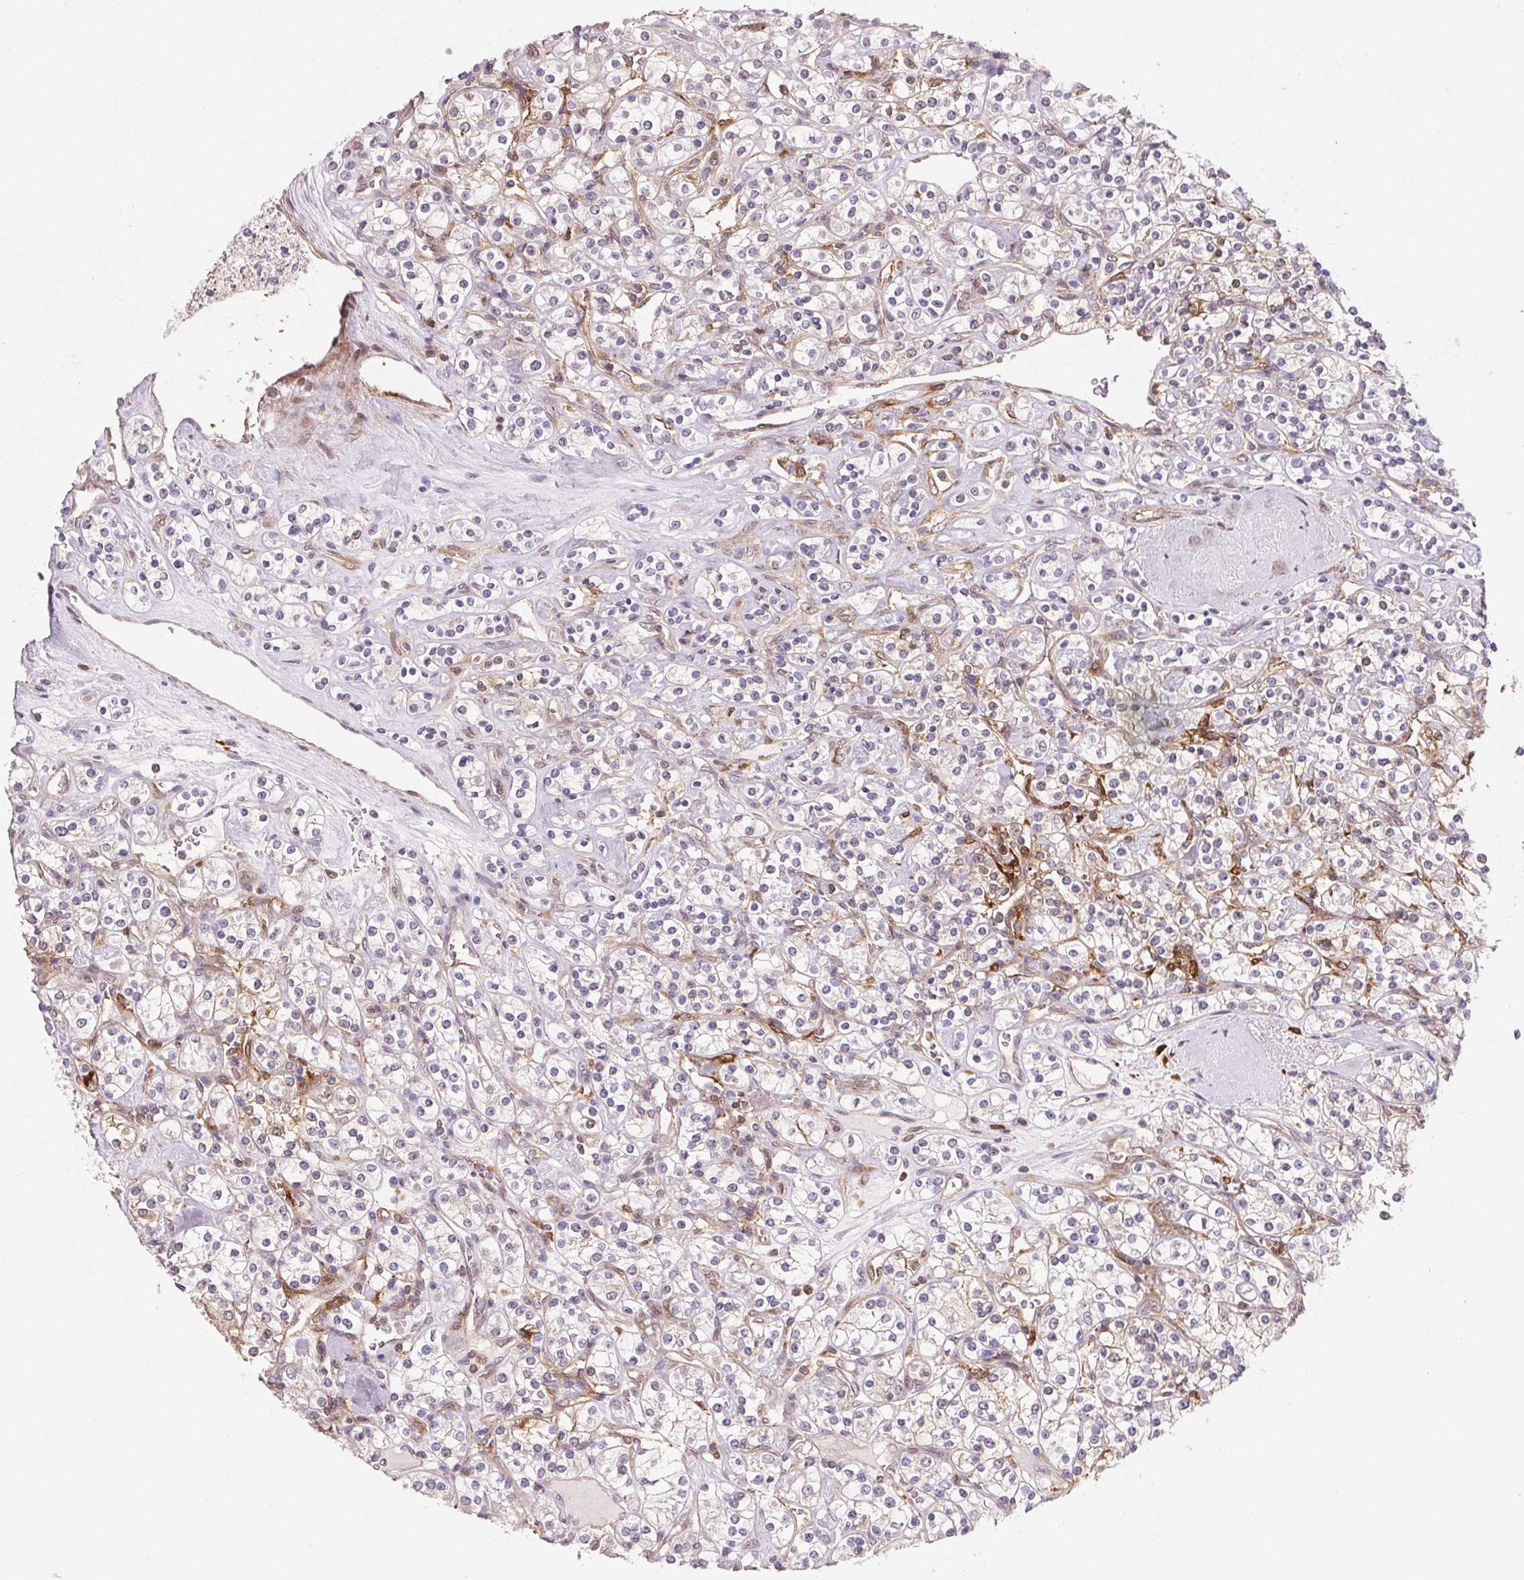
{"staining": {"intensity": "negative", "quantity": "none", "location": "none"}, "tissue": "renal cancer", "cell_type": "Tumor cells", "image_type": "cancer", "snomed": [{"axis": "morphology", "description": "Adenocarcinoma, NOS"}, {"axis": "topography", "description": "Kidney"}], "caption": "Image shows no significant protein expression in tumor cells of renal cancer. Brightfield microscopy of IHC stained with DAB (brown) and hematoxylin (blue), captured at high magnification.", "gene": "GBP1", "patient": {"sex": "male", "age": 77}}